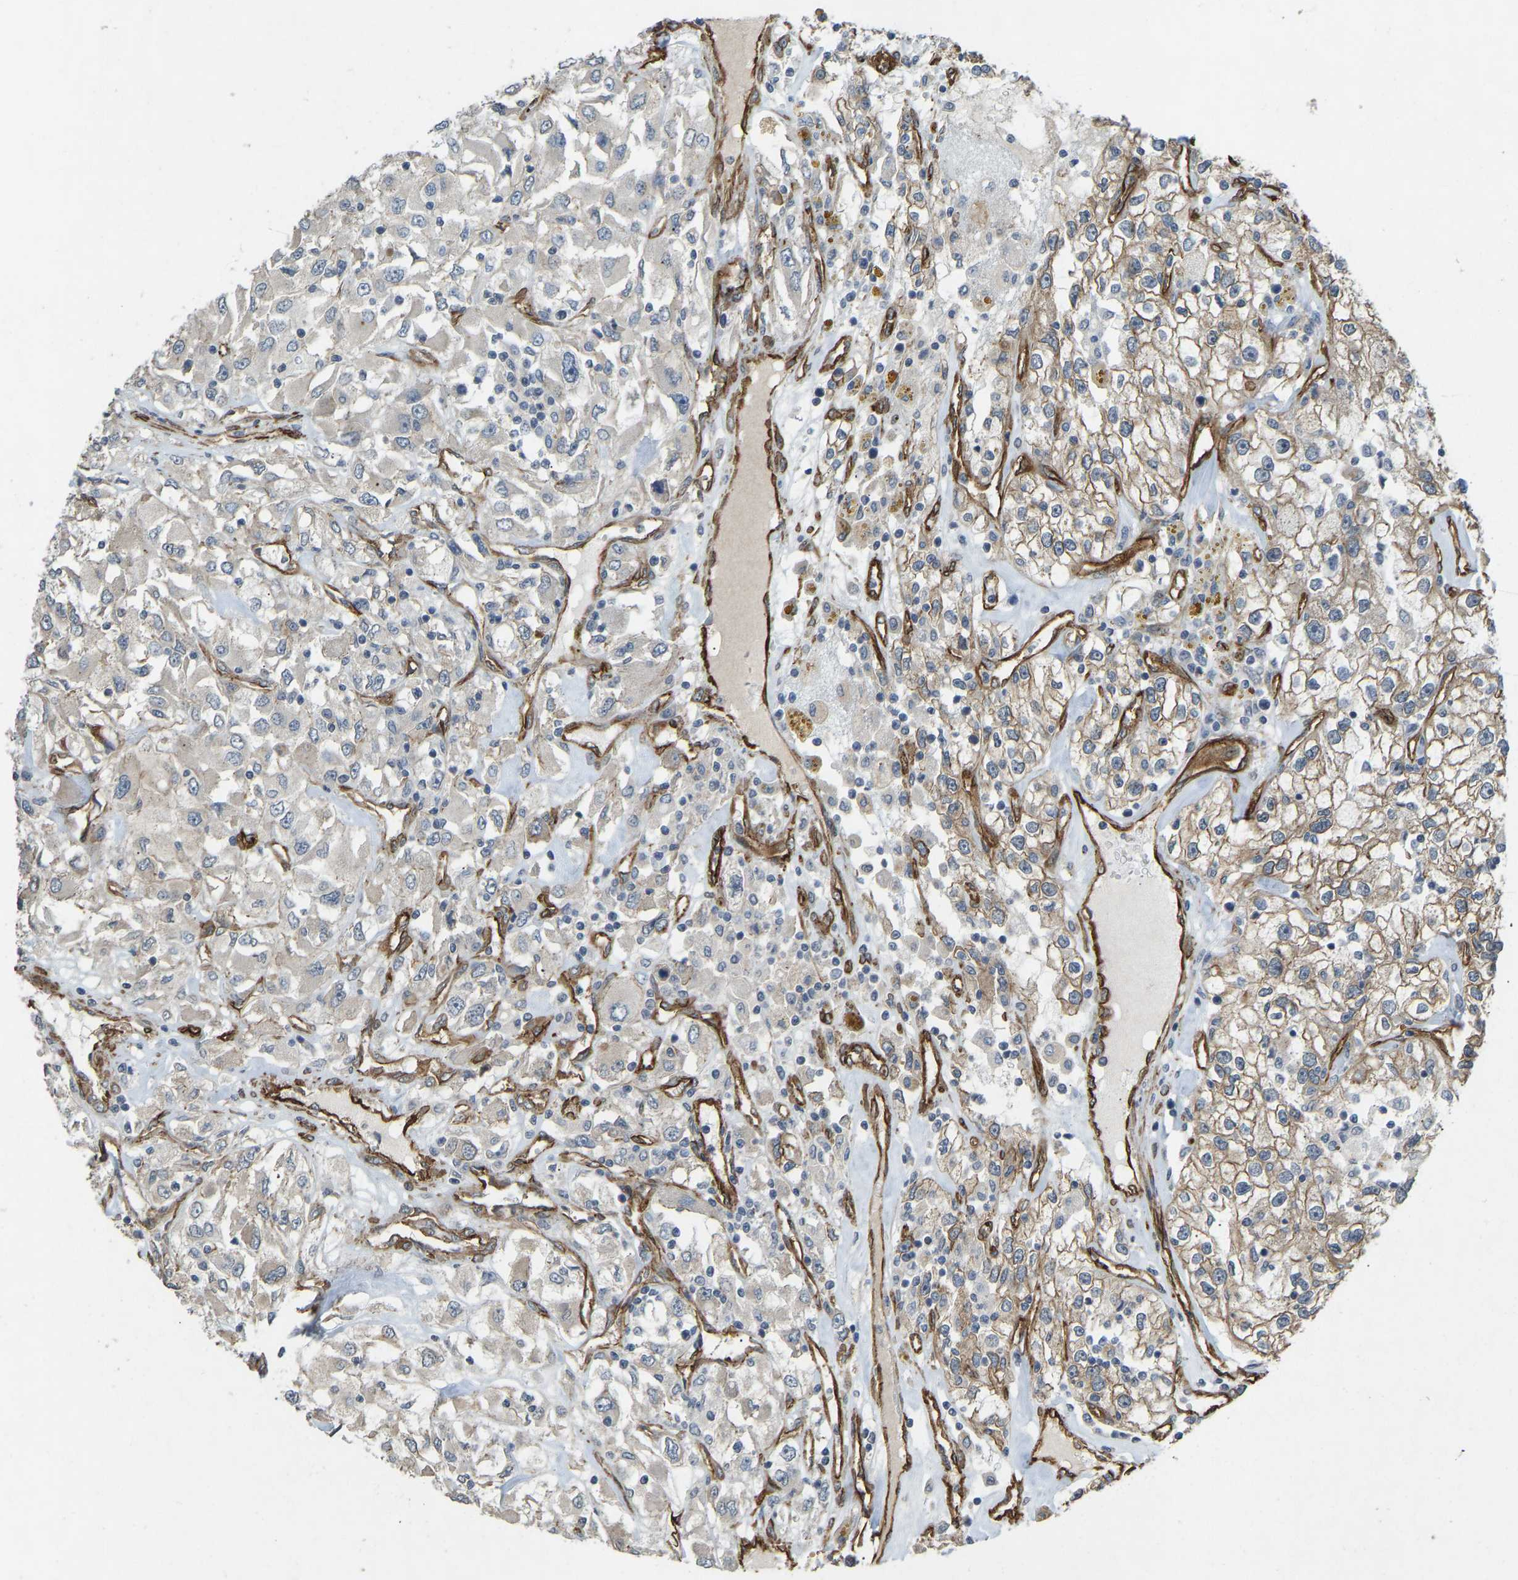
{"staining": {"intensity": "moderate", "quantity": "<25%", "location": "cytoplasmic/membranous"}, "tissue": "renal cancer", "cell_type": "Tumor cells", "image_type": "cancer", "snomed": [{"axis": "morphology", "description": "Adenocarcinoma, NOS"}, {"axis": "topography", "description": "Kidney"}], "caption": "Brown immunohistochemical staining in renal cancer (adenocarcinoma) reveals moderate cytoplasmic/membranous staining in approximately <25% of tumor cells. (DAB (3,3'-diaminobenzidine) IHC with brightfield microscopy, high magnification).", "gene": "NMB", "patient": {"sex": "female", "age": 52}}